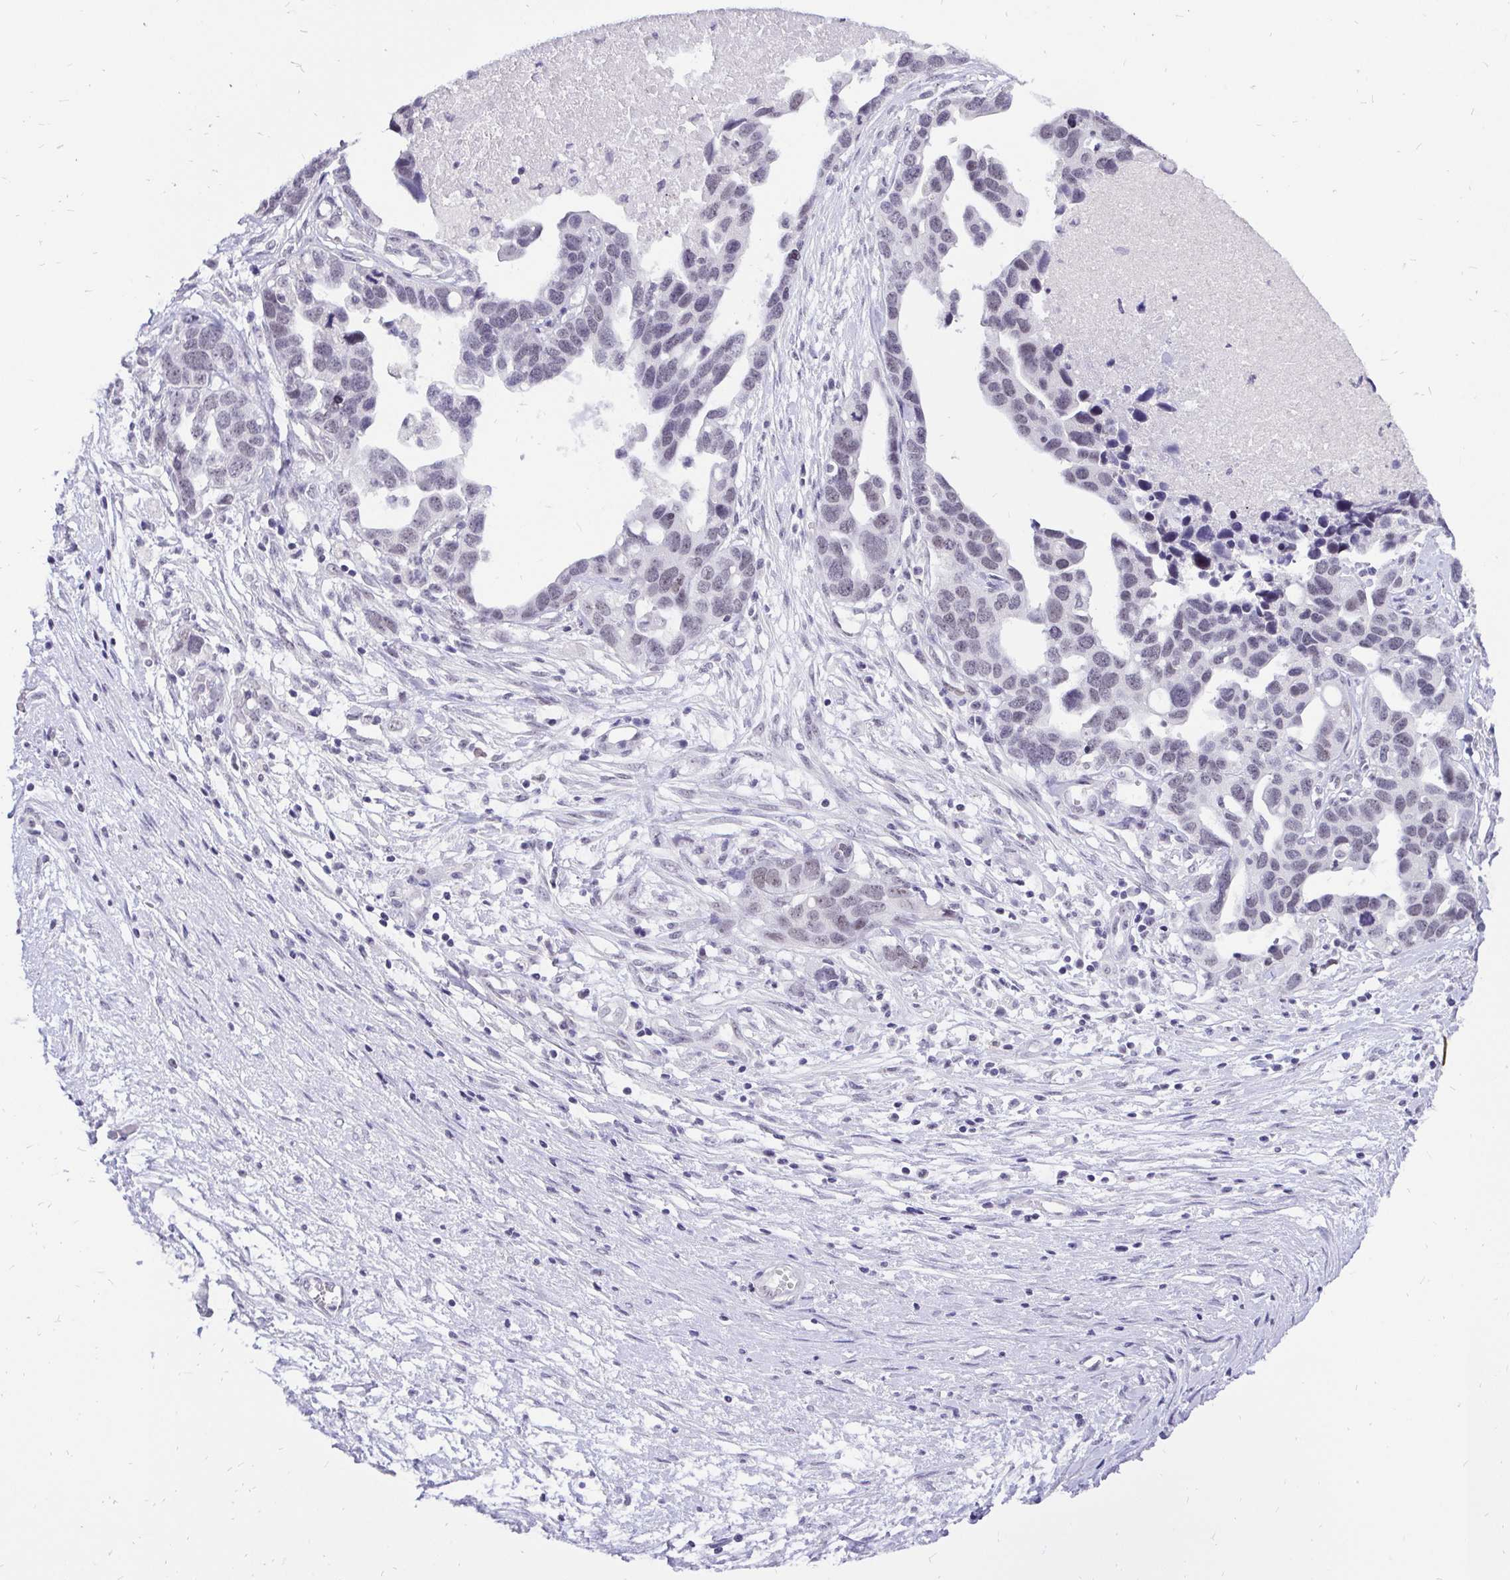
{"staining": {"intensity": "negative", "quantity": "none", "location": "none"}, "tissue": "ovarian cancer", "cell_type": "Tumor cells", "image_type": "cancer", "snomed": [{"axis": "morphology", "description": "Cystadenocarcinoma, serous, NOS"}, {"axis": "topography", "description": "Ovary"}], "caption": "An IHC photomicrograph of ovarian serous cystadenocarcinoma is shown. There is no staining in tumor cells of ovarian serous cystadenocarcinoma.", "gene": "ZNF860", "patient": {"sex": "female", "age": 54}}